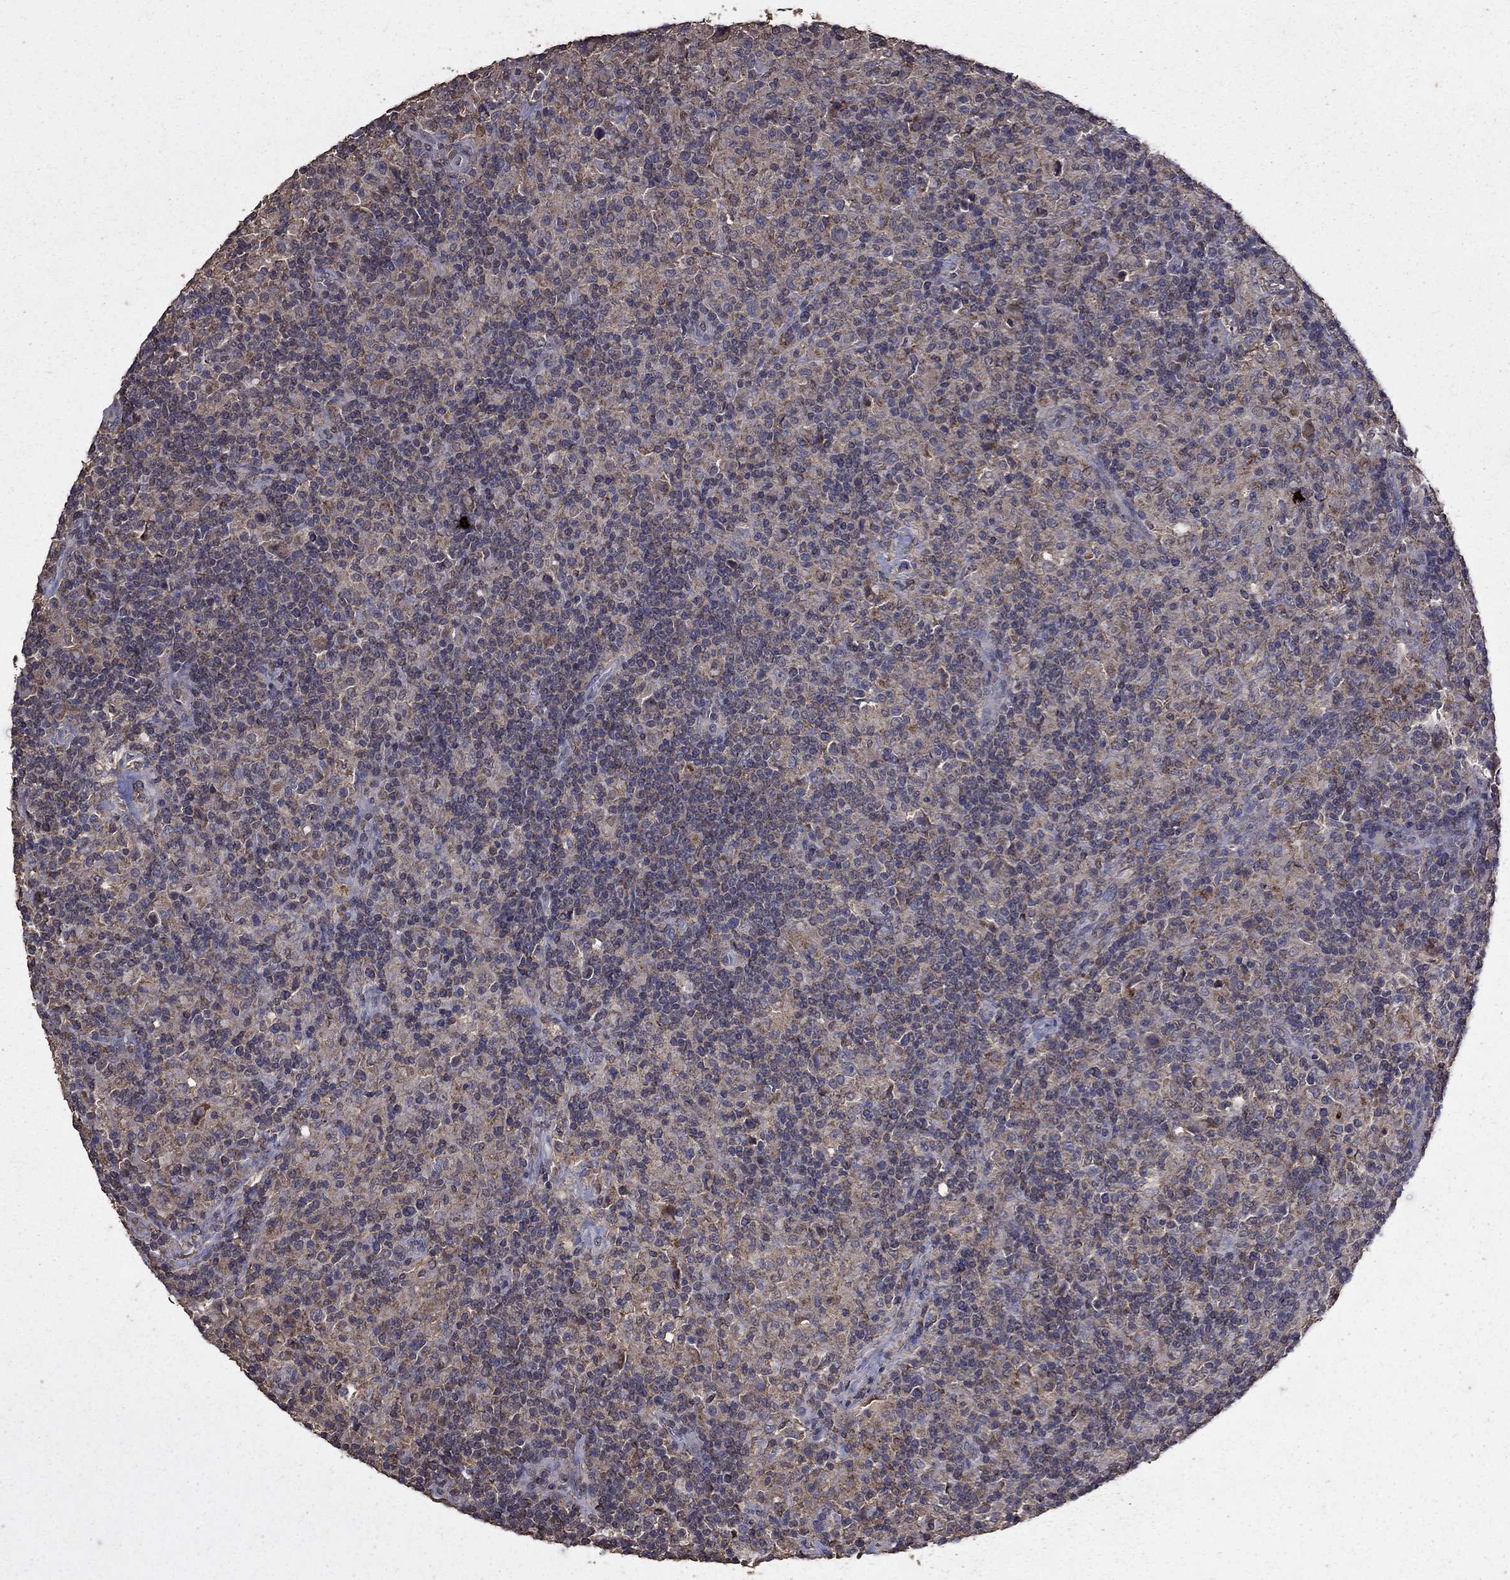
{"staining": {"intensity": "negative", "quantity": "none", "location": "none"}, "tissue": "lymphoma", "cell_type": "Tumor cells", "image_type": "cancer", "snomed": [{"axis": "morphology", "description": "Hodgkin's disease, NOS"}, {"axis": "topography", "description": "Lymph node"}], "caption": "Micrograph shows no protein staining in tumor cells of Hodgkin's disease tissue. (Stains: DAB immunohistochemistry with hematoxylin counter stain, Microscopy: brightfield microscopy at high magnification).", "gene": "SERPINA5", "patient": {"sex": "male", "age": 70}}